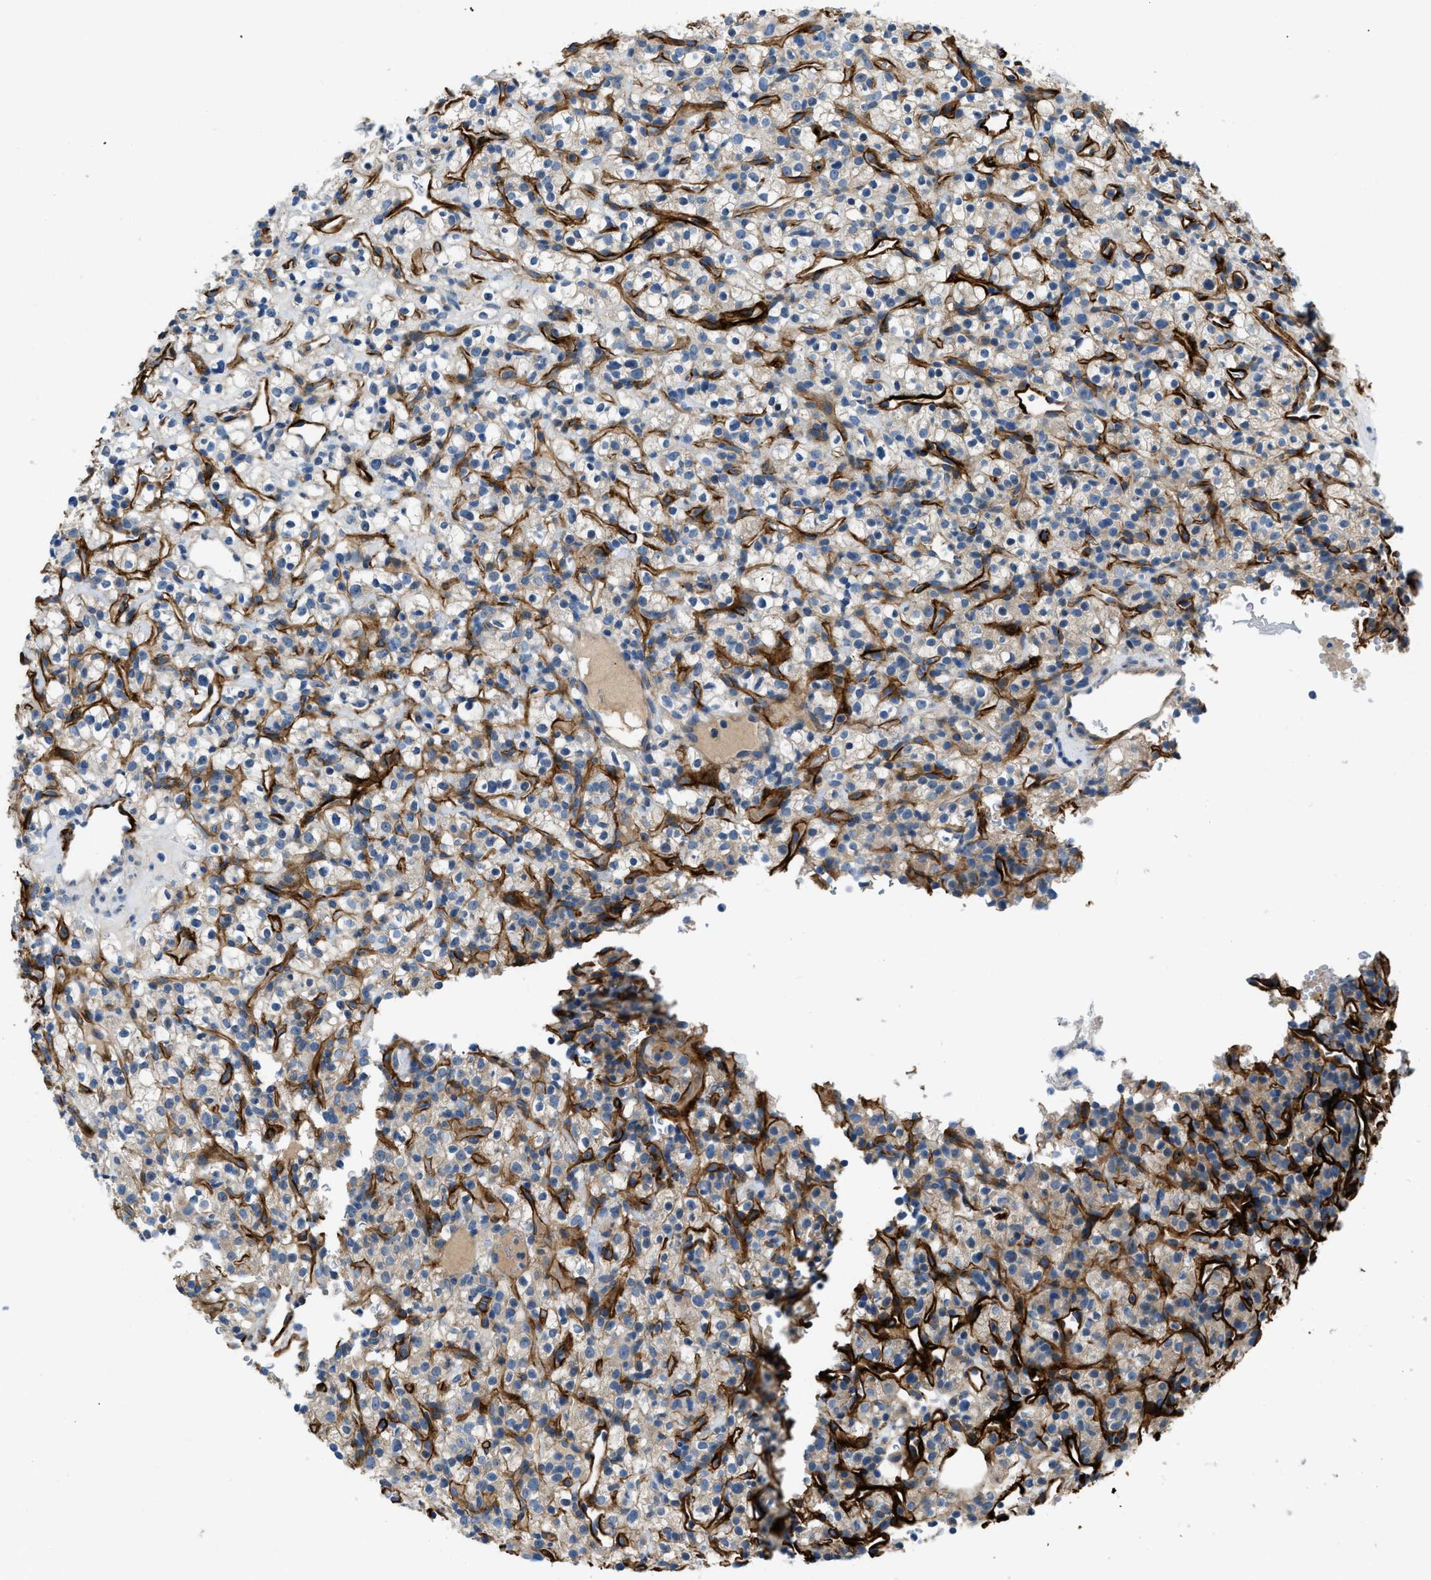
{"staining": {"intensity": "weak", "quantity": "25%-75%", "location": "cytoplasmic/membranous"}, "tissue": "renal cancer", "cell_type": "Tumor cells", "image_type": "cancer", "snomed": [{"axis": "morphology", "description": "Normal tissue, NOS"}, {"axis": "morphology", "description": "Adenocarcinoma, NOS"}, {"axis": "topography", "description": "Kidney"}], "caption": "Protein expression analysis of renal cancer (adenocarcinoma) demonstrates weak cytoplasmic/membranous positivity in approximately 25%-75% of tumor cells.", "gene": "COL15A1", "patient": {"sex": "female", "age": 72}}